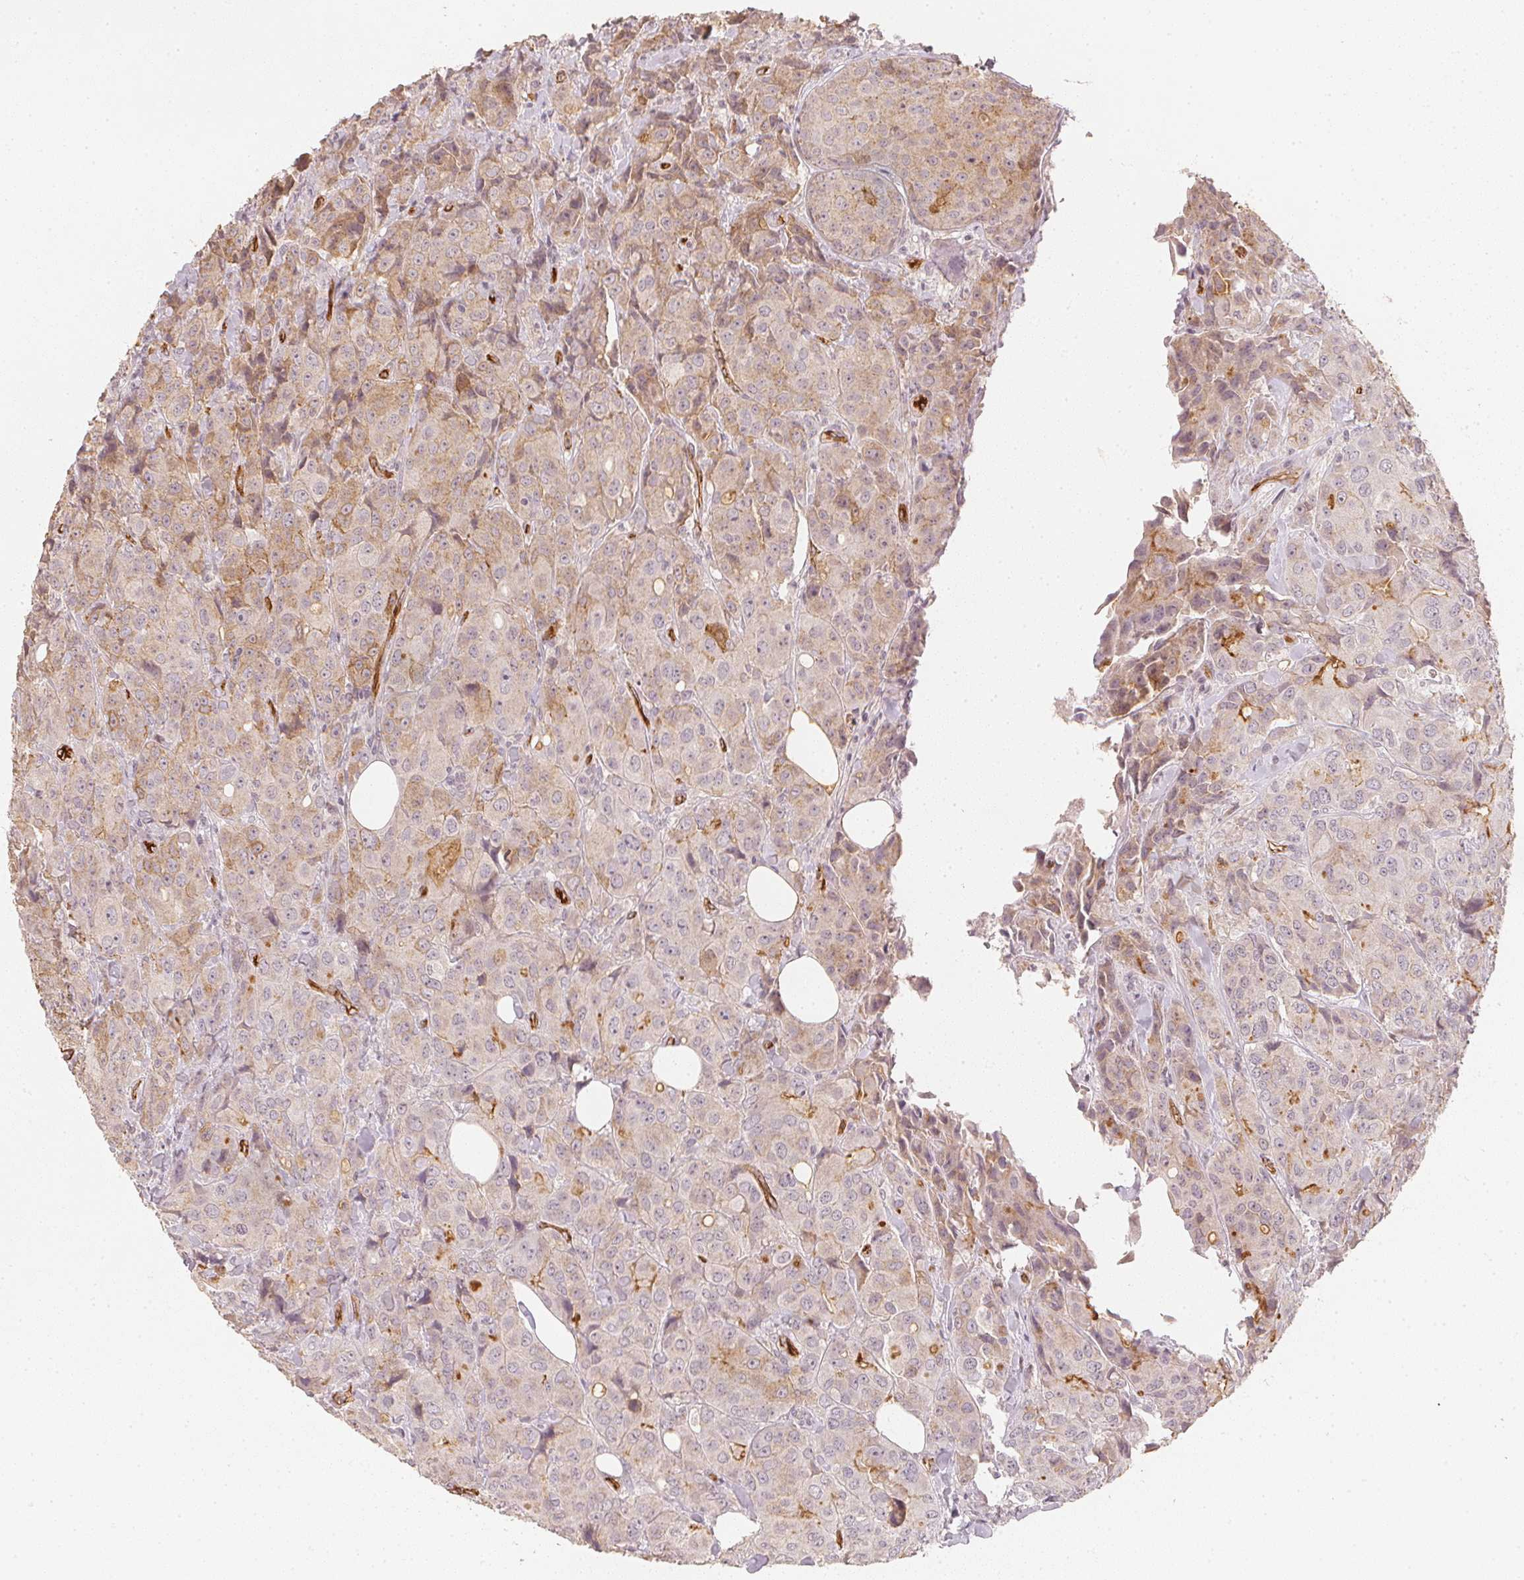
{"staining": {"intensity": "weak", "quantity": "25%-75%", "location": "cytoplasmic/membranous"}, "tissue": "breast cancer", "cell_type": "Tumor cells", "image_type": "cancer", "snomed": [{"axis": "morphology", "description": "Duct carcinoma"}, {"axis": "topography", "description": "Breast"}], "caption": "Breast cancer (infiltrating ductal carcinoma) tissue demonstrates weak cytoplasmic/membranous positivity in about 25%-75% of tumor cells, visualized by immunohistochemistry.", "gene": "CIB1", "patient": {"sex": "female", "age": 43}}